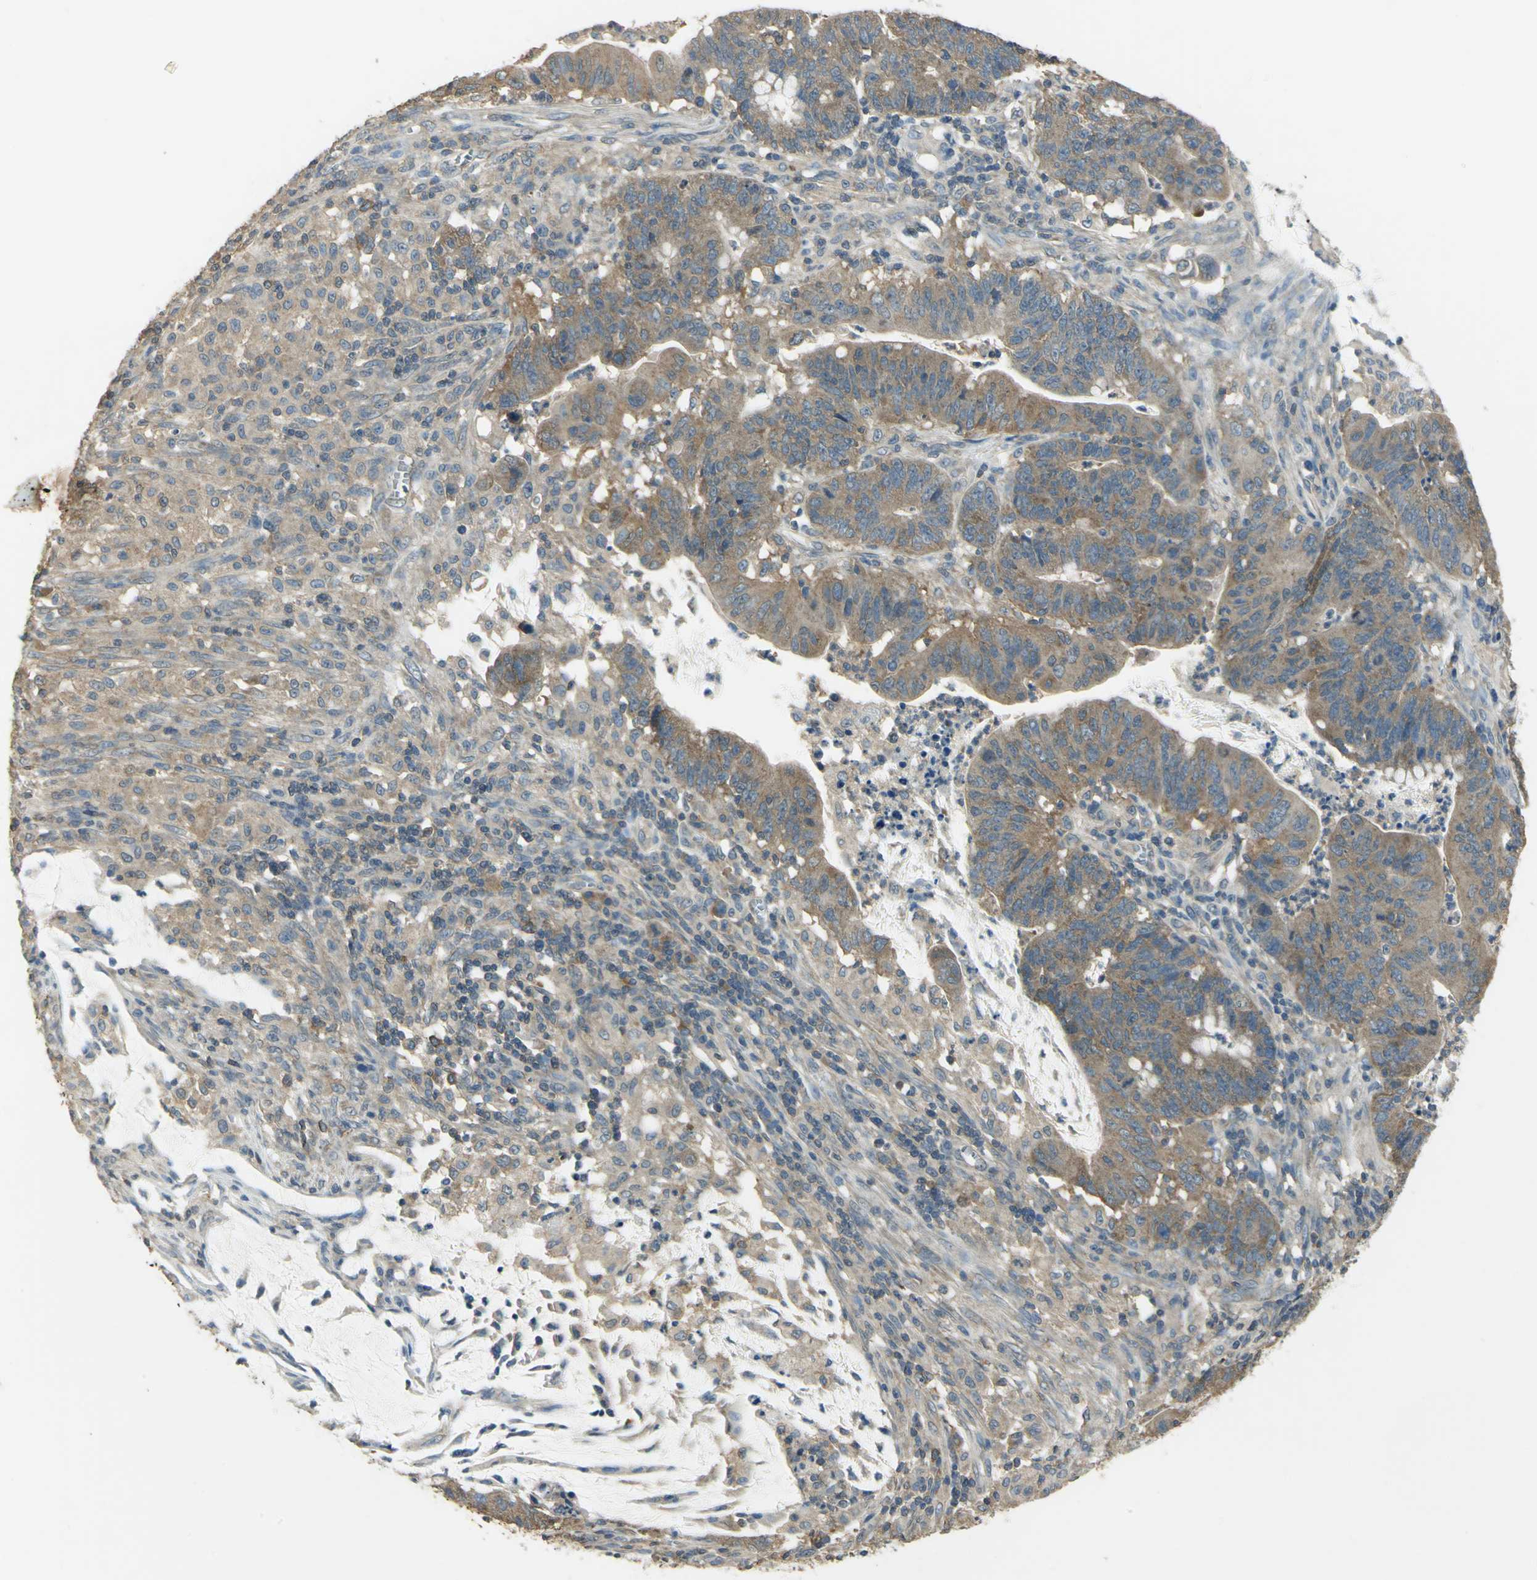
{"staining": {"intensity": "moderate", "quantity": ">75%", "location": "cytoplasmic/membranous"}, "tissue": "colorectal cancer", "cell_type": "Tumor cells", "image_type": "cancer", "snomed": [{"axis": "morphology", "description": "Adenocarcinoma, NOS"}, {"axis": "topography", "description": "Colon"}], "caption": "Colorectal adenocarcinoma was stained to show a protein in brown. There is medium levels of moderate cytoplasmic/membranous staining in approximately >75% of tumor cells. (DAB (3,3'-diaminobenzidine) = brown stain, brightfield microscopy at high magnification).", "gene": "SHC2", "patient": {"sex": "male", "age": 45}}